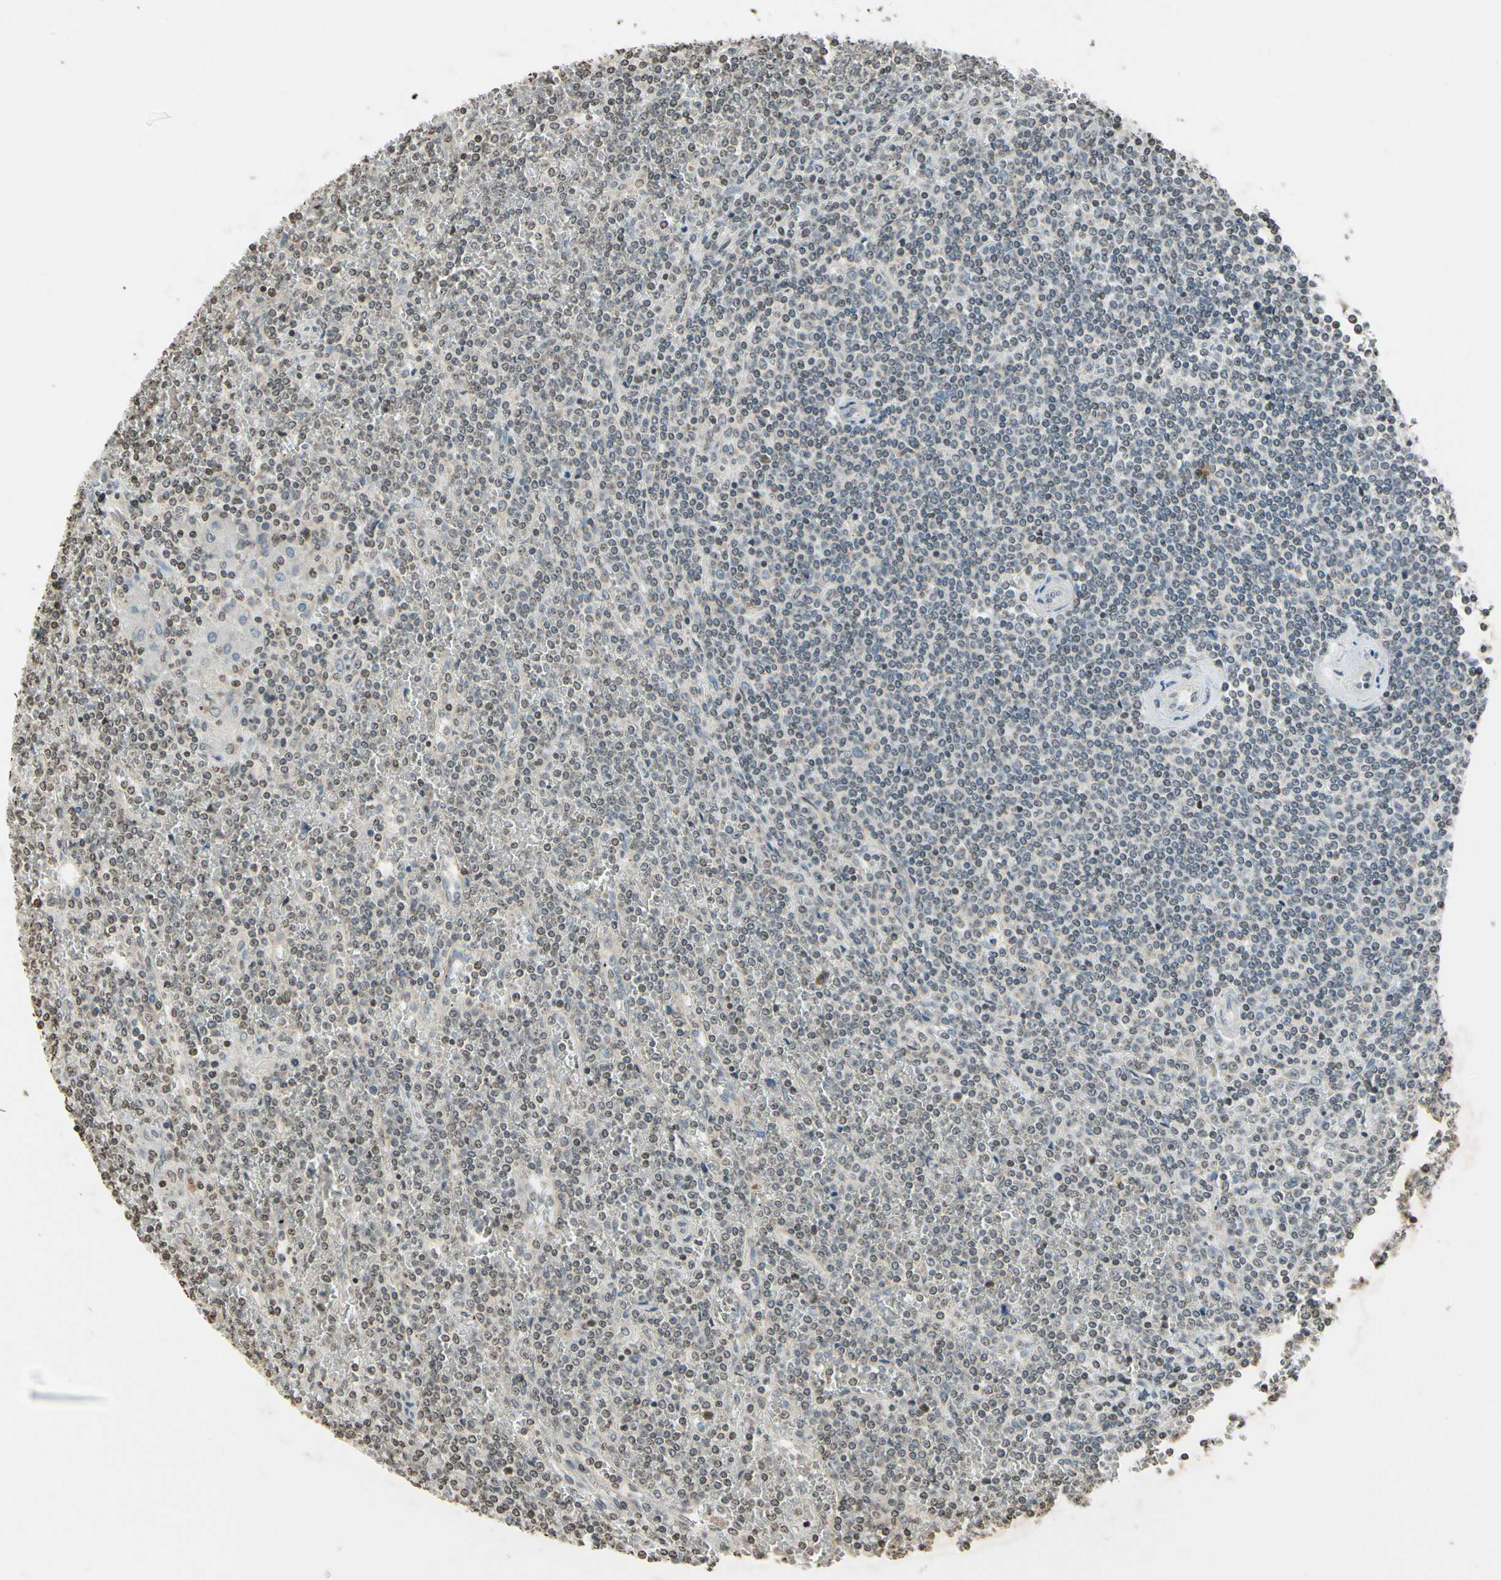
{"staining": {"intensity": "negative", "quantity": "none", "location": "none"}, "tissue": "lymphoma", "cell_type": "Tumor cells", "image_type": "cancer", "snomed": [{"axis": "morphology", "description": "Malignant lymphoma, non-Hodgkin's type, Low grade"}, {"axis": "topography", "description": "Spleen"}], "caption": "Human low-grade malignant lymphoma, non-Hodgkin's type stained for a protein using immunohistochemistry demonstrates no staining in tumor cells.", "gene": "CLDN11", "patient": {"sex": "female", "age": 19}}